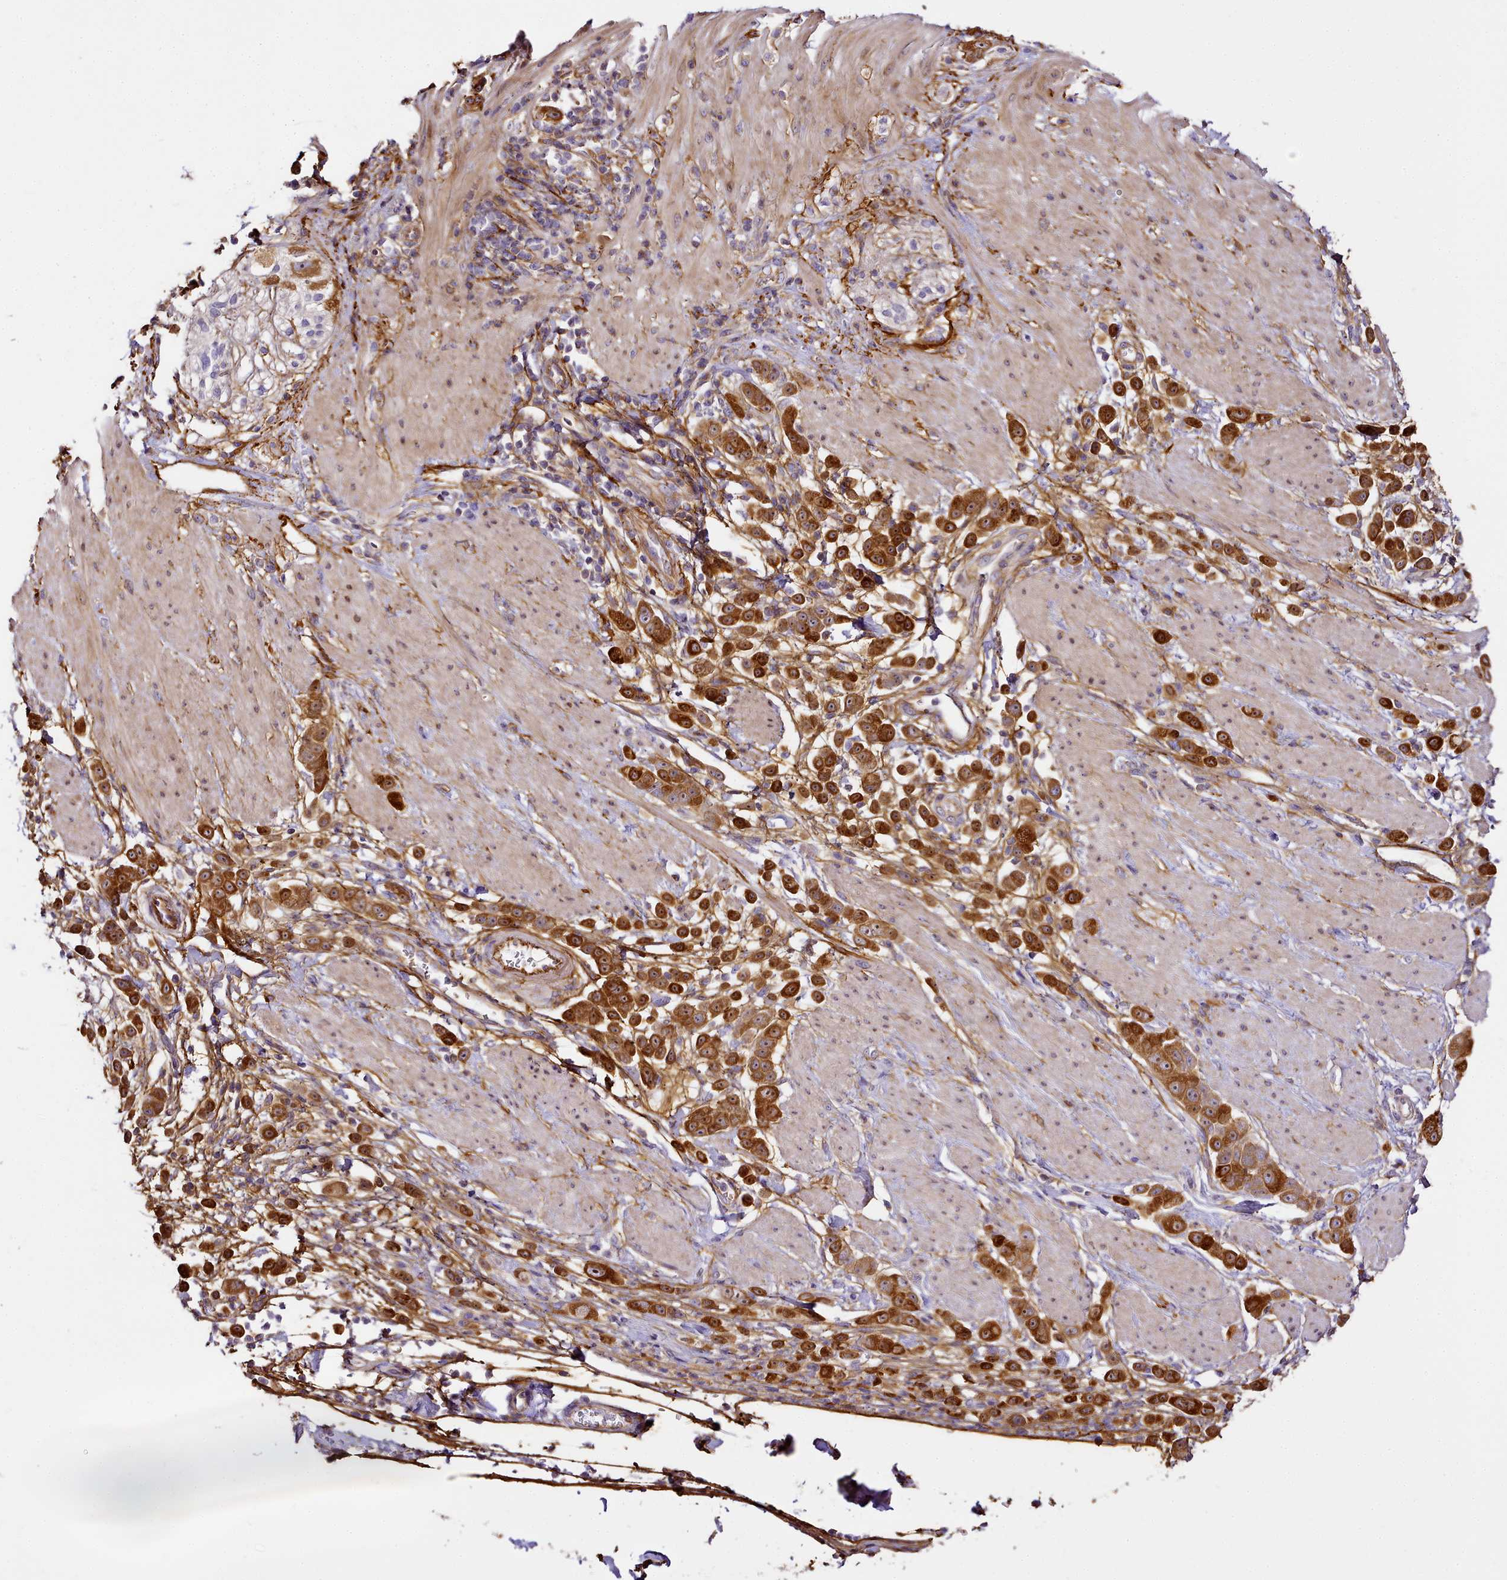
{"staining": {"intensity": "strong", "quantity": ">75%", "location": "cytoplasmic/membranous"}, "tissue": "pancreatic cancer", "cell_type": "Tumor cells", "image_type": "cancer", "snomed": [{"axis": "morphology", "description": "Normal tissue, NOS"}, {"axis": "morphology", "description": "Adenocarcinoma, NOS"}, {"axis": "topography", "description": "Pancreas"}], "caption": "Immunohistochemistry image of adenocarcinoma (pancreatic) stained for a protein (brown), which shows high levels of strong cytoplasmic/membranous expression in about >75% of tumor cells.", "gene": "NBPF1", "patient": {"sex": "female", "age": 64}}